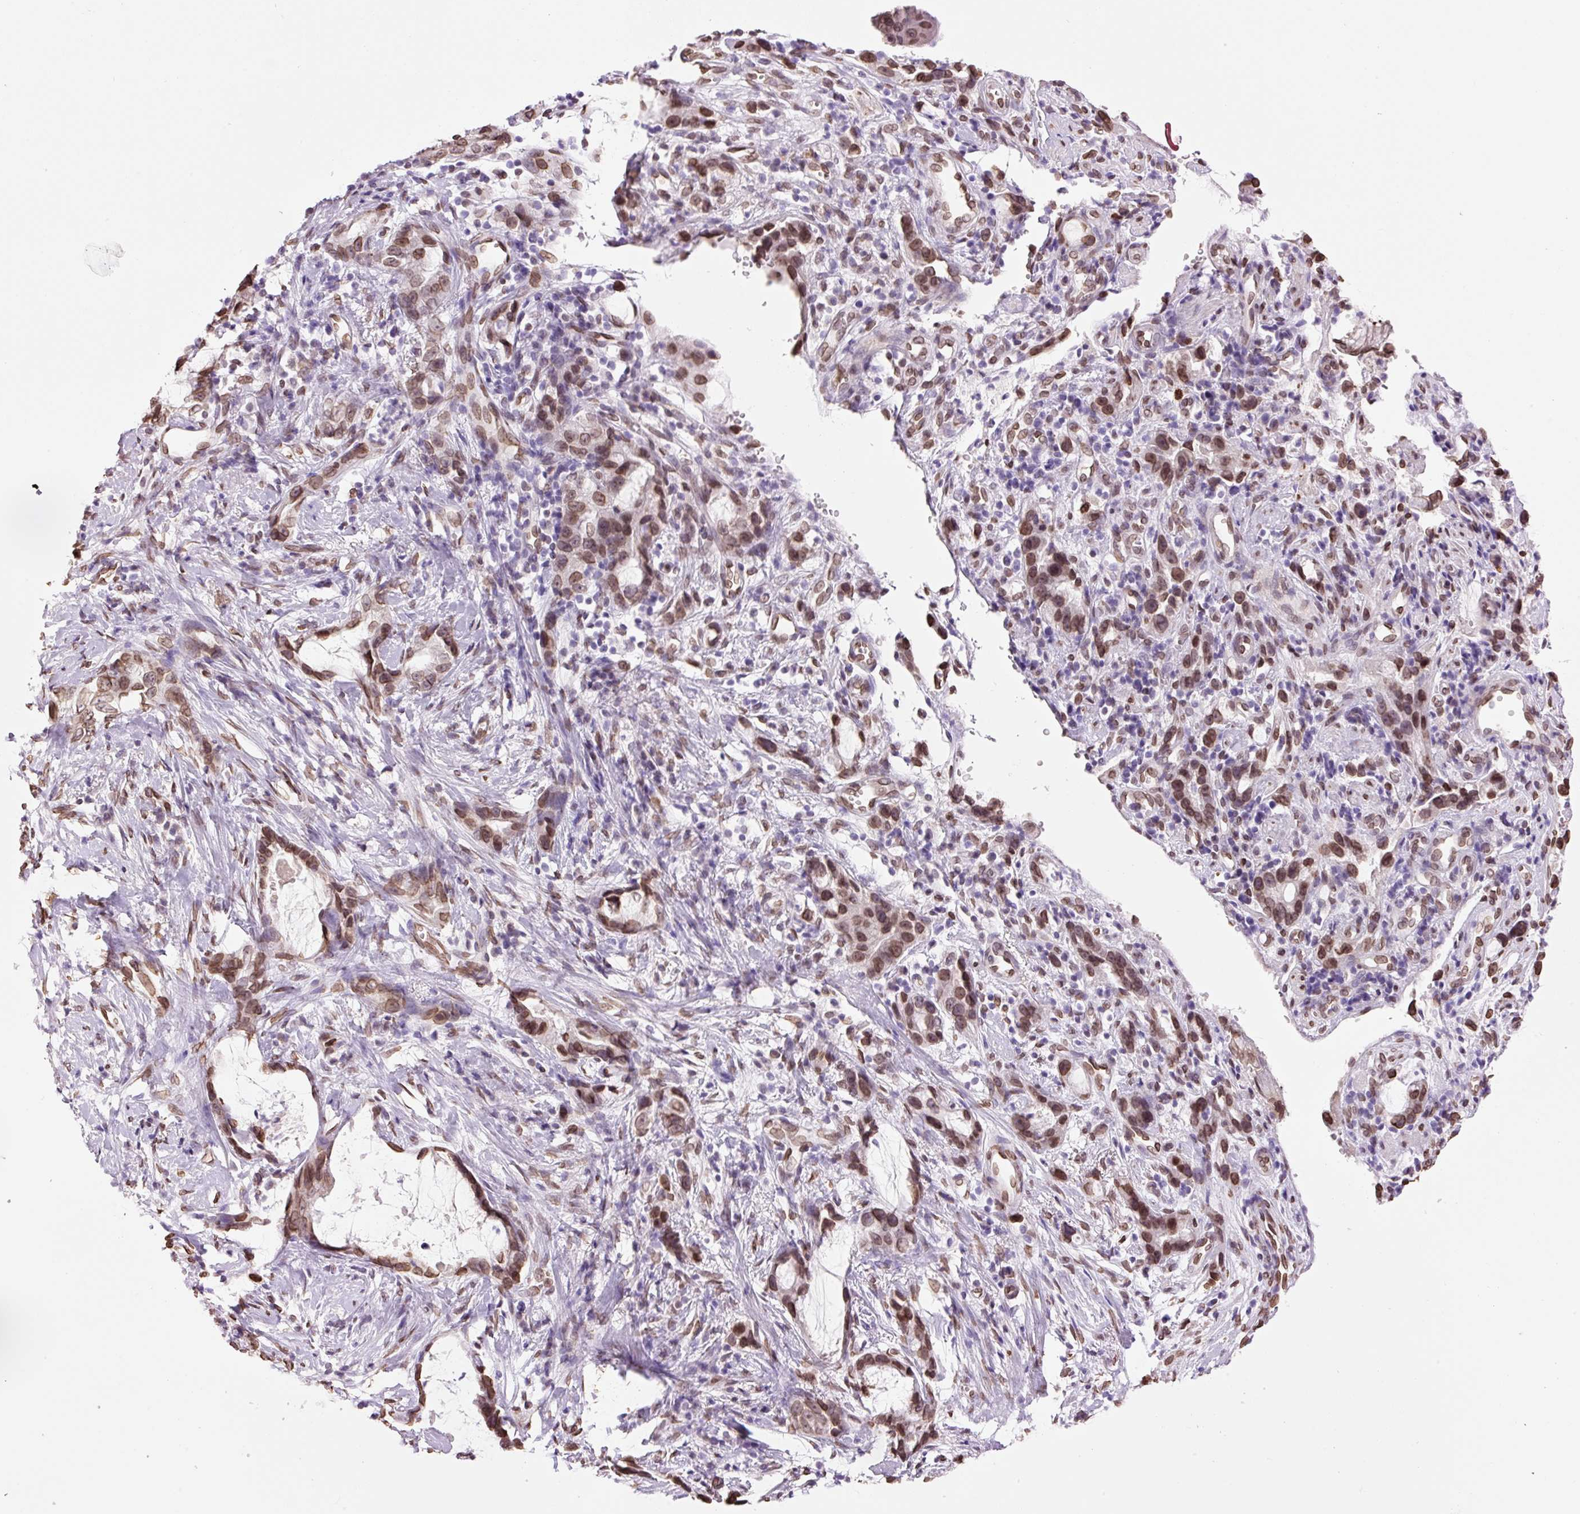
{"staining": {"intensity": "moderate", "quantity": ">75%", "location": "cytoplasmic/membranous,nuclear"}, "tissue": "stomach cancer", "cell_type": "Tumor cells", "image_type": "cancer", "snomed": [{"axis": "morphology", "description": "Adenocarcinoma, NOS"}, {"axis": "topography", "description": "Stomach"}], "caption": "Human stomach cancer (adenocarcinoma) stained with a brown dye exhibits moderate cytoplasmic/membranous and nuclear positive expression in approximately >75% of tumor cells.", "gene": "ZNF224", "patient": {"sex": "male", "age": 55}}